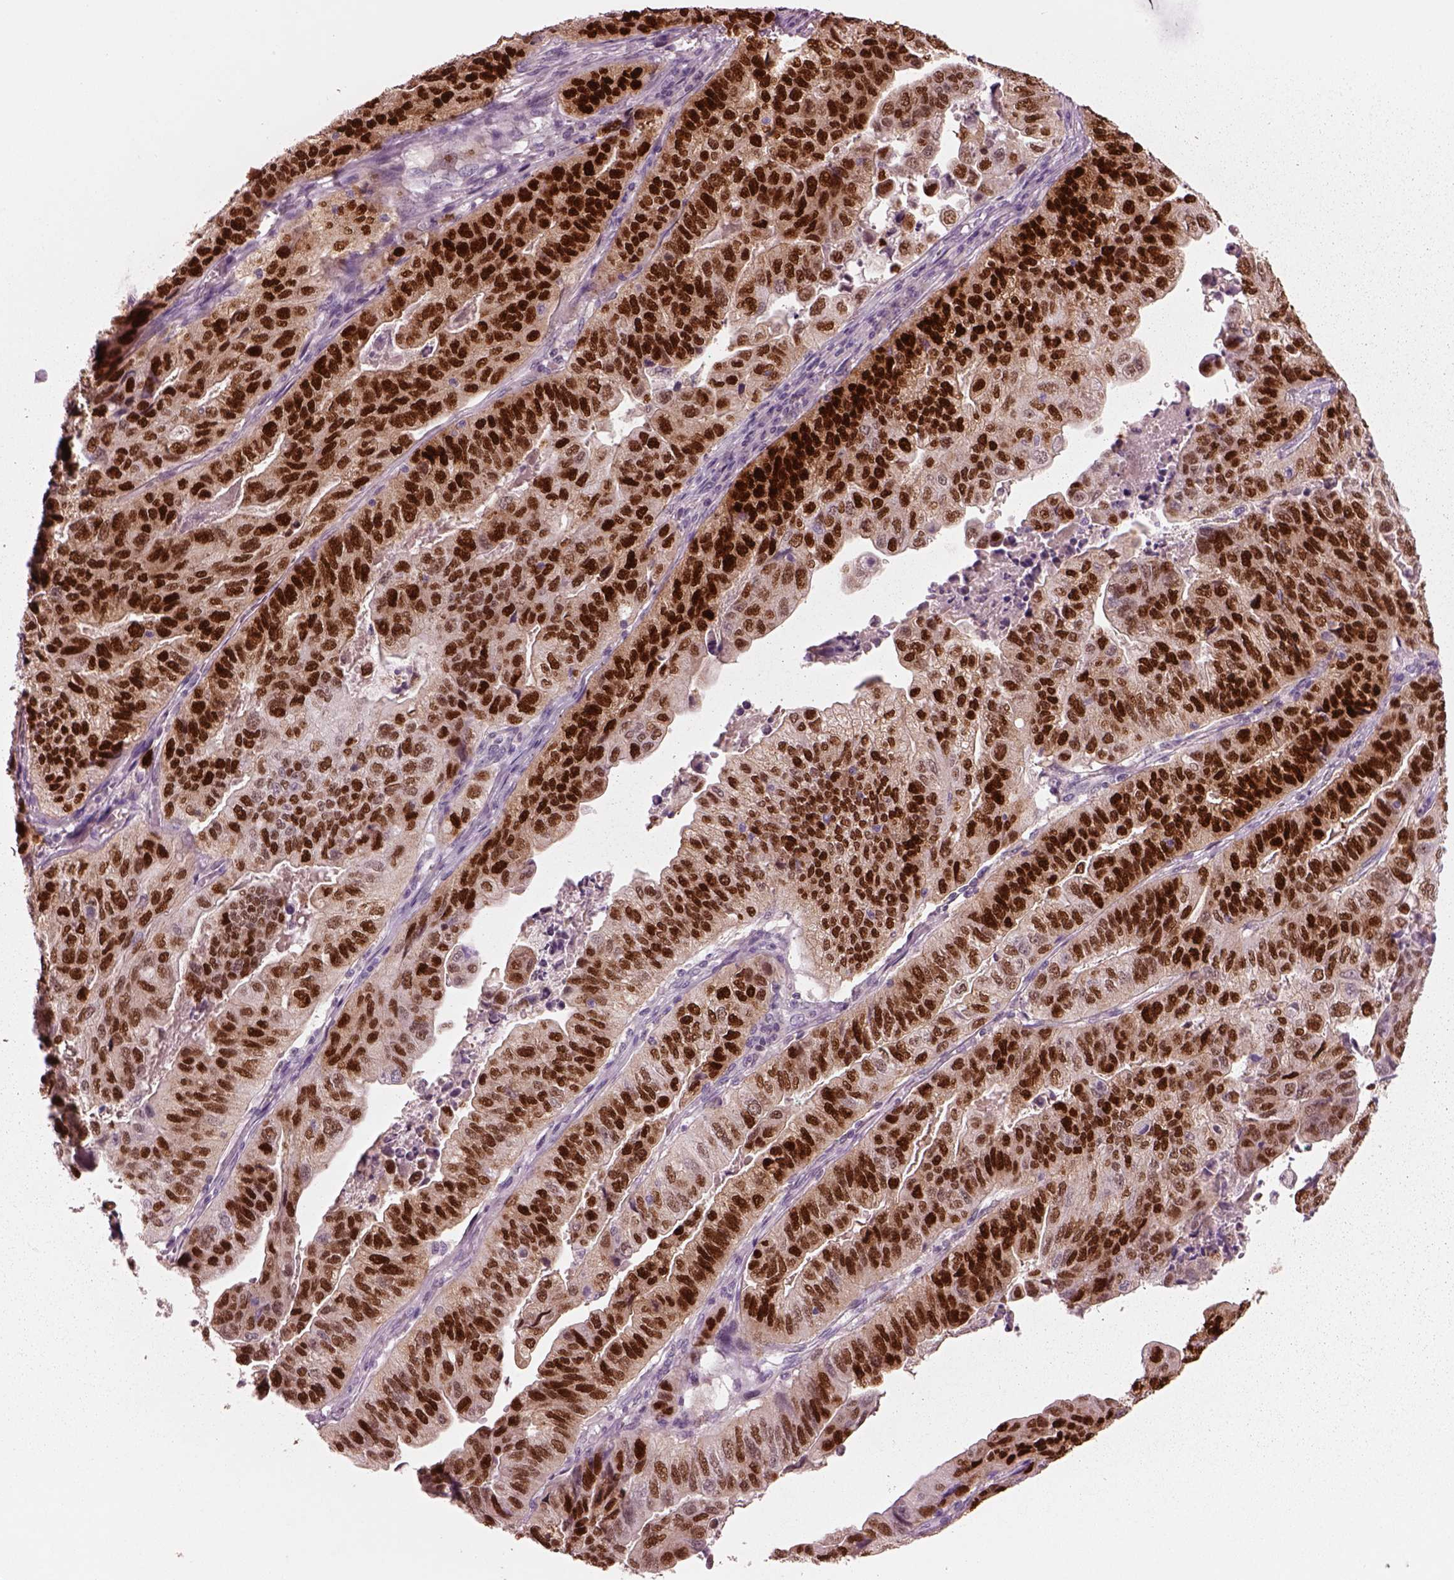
{"staining": {"intensity": "strong", "quantity": ">75%", "location": "nuclear"}, "tissue": "stomach cancer", "cell_type": "Tumor cells", "image_type": "cancer", "snomed": [{"axis": "morphology", "description": "Adenocarcinoma, NOS"}, {"axis": "topography", "description": "Stomach, upper"}], "caption": "Tumor cells display strong nuclear expression in about >75% of cells in adenocarcinoma (stomach).", "gene": "SOX9", "patient": {"sex": "female", "age": 67}}